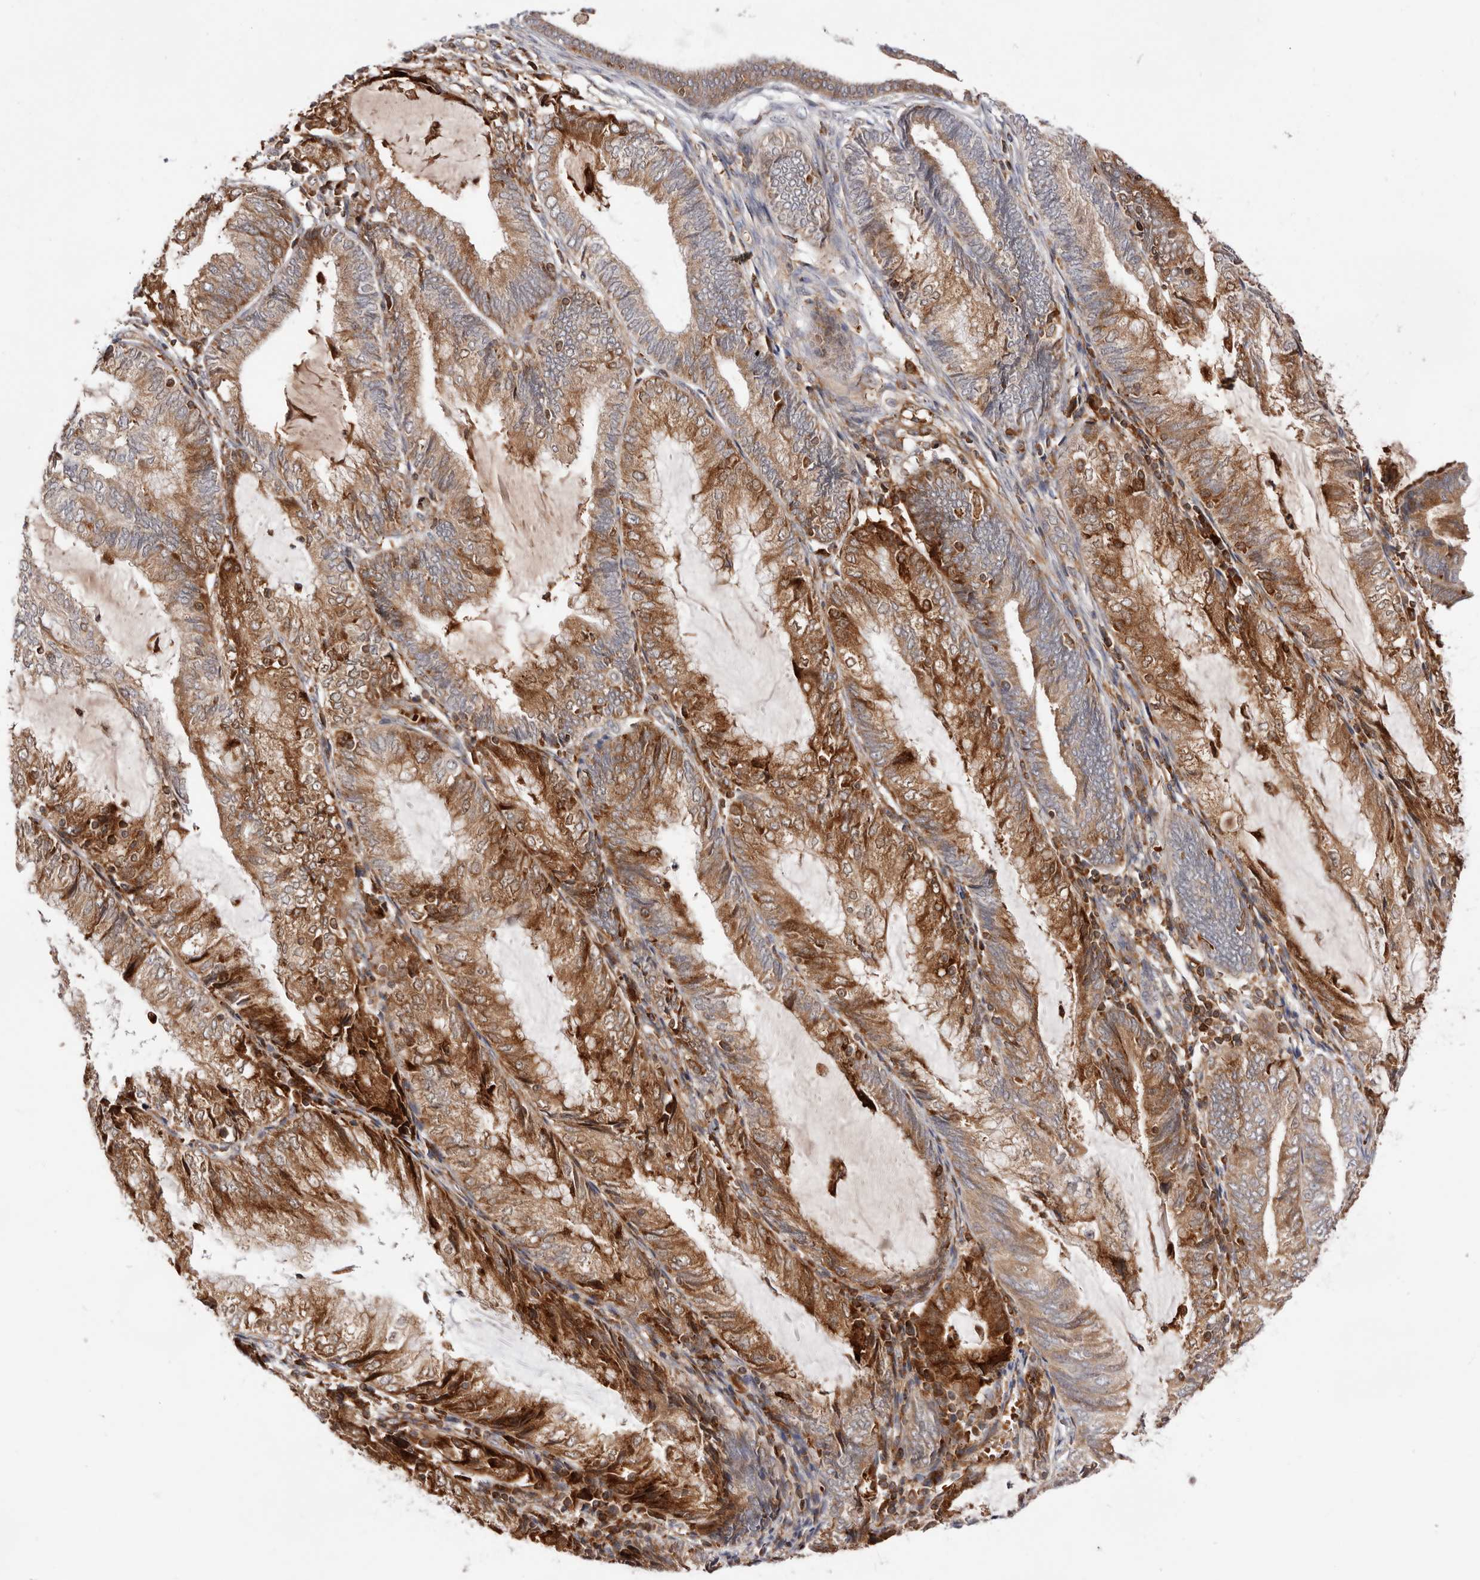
{"staining": {"intensity": "strong", "quantity": ">75%", "location": "cytoplasmic/membranous"}, "tissue": "endometrial cancer", "cell_type": "Tumor cells", "image_type": "cancer", "snomed": [{"axis": "morphology", "description": "Adenocarcinoma, NOS"}, {"axis": "topography", "description": "Endometrium"}], "caption": "IHC staining of endometrial adenocarcinoma, which shows high levels of strong cytoplasmic/membranous staining in approximately >75% of tumor cells indicating strong cytoplasmic/membranous protein expression. The staining was performed using DAB (brown) for protein detection and nuclei were counterstained in hematoxylin (blue).", "gene": "RNF213", "patient": {"sex": "female", "age": 81}}